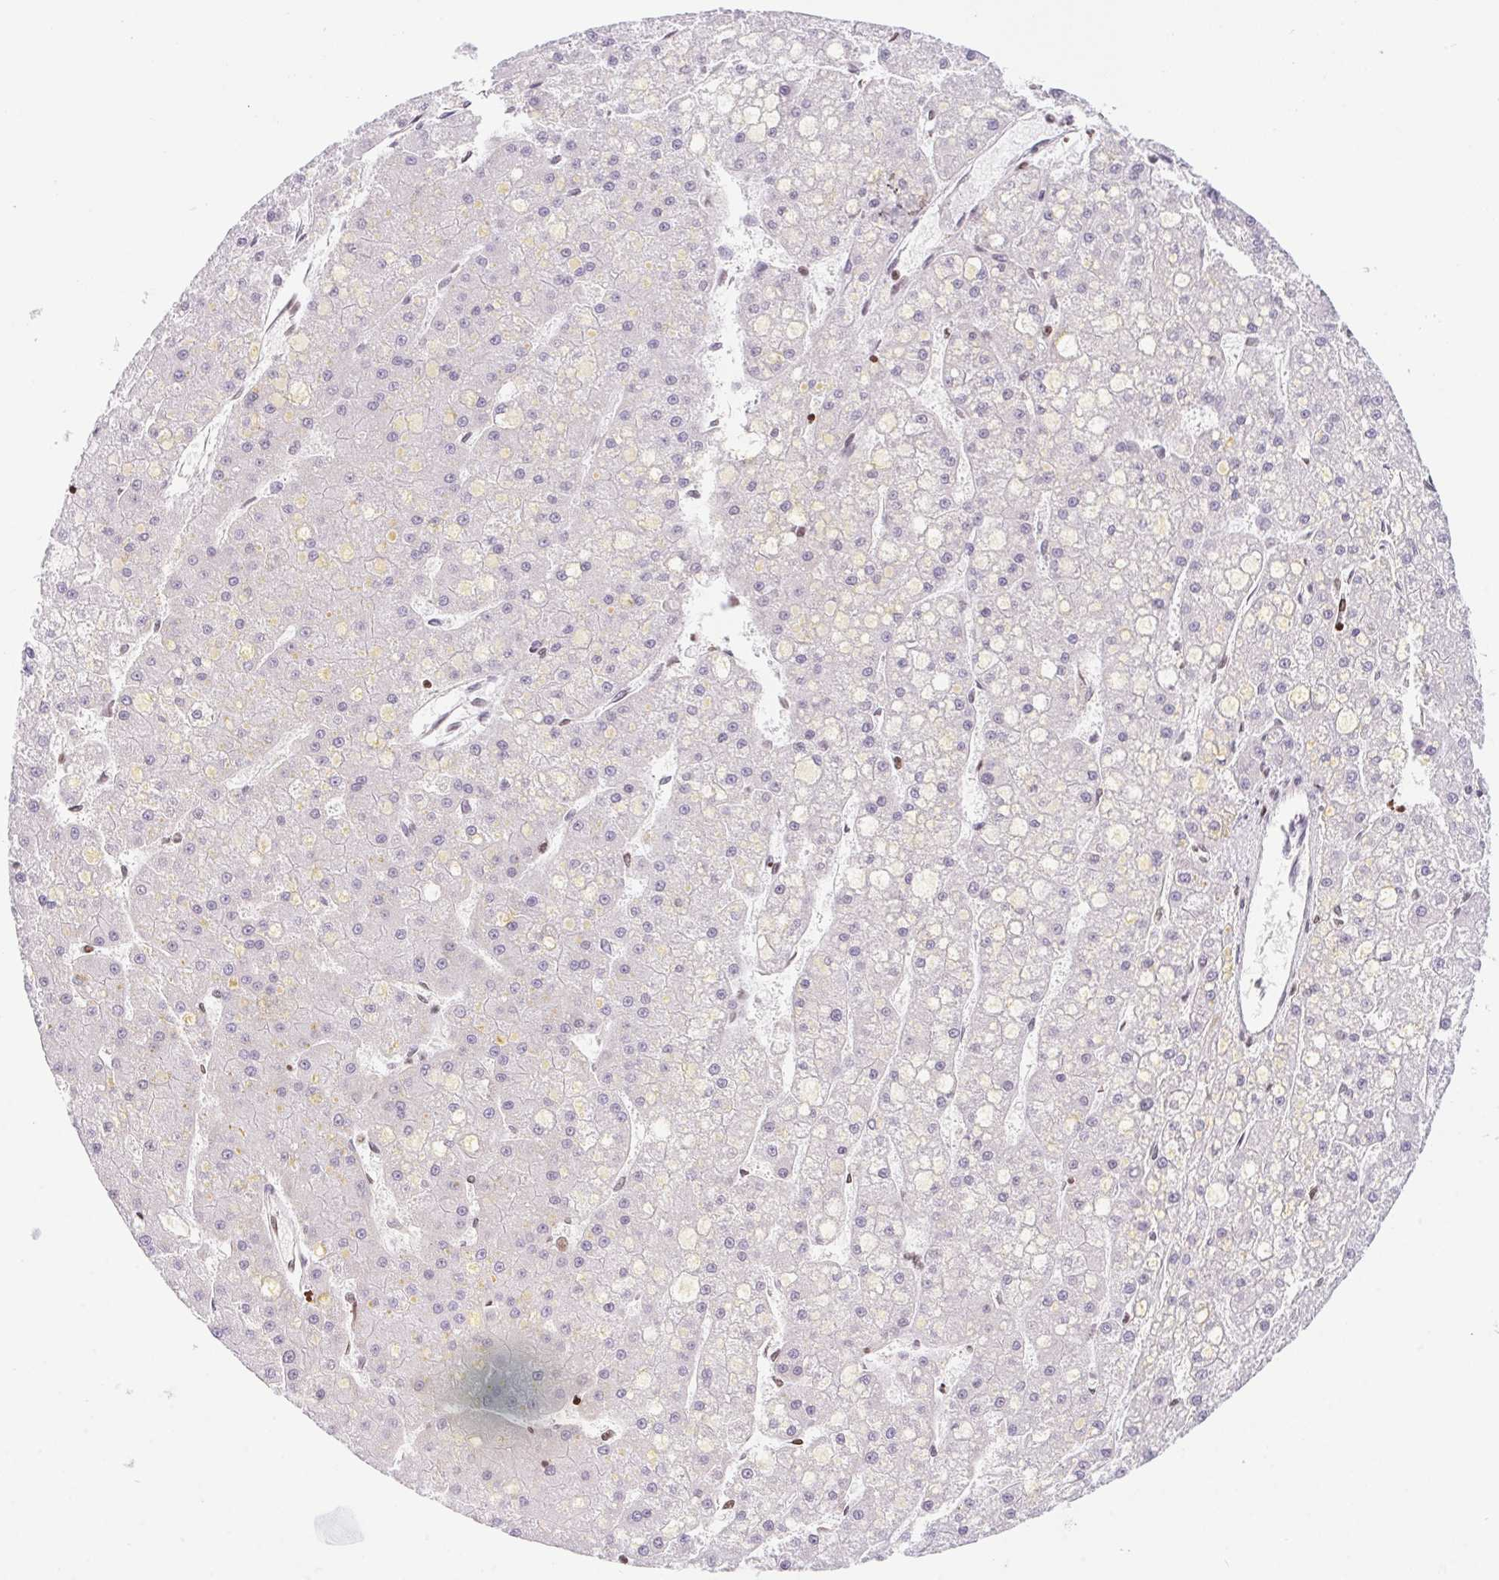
{"staining": {"intensity": "negative", "quantity": "none", "location": "none"}, "tissue": "liver cancer", "cell_type": "Tumor cells", "image_type": "cancer", "snomed": [{"axis": "morphology", "description": "Carcinoma, Hepatocellular, NOS"}, {"axis": "topography", "description": "Liver"}], "caption": "Tumor cells show no significant protein positivity in hepatocellular carcinoma (liver).", "gene": "POLD3", "patient": {"sex": "male", "age": 67}}